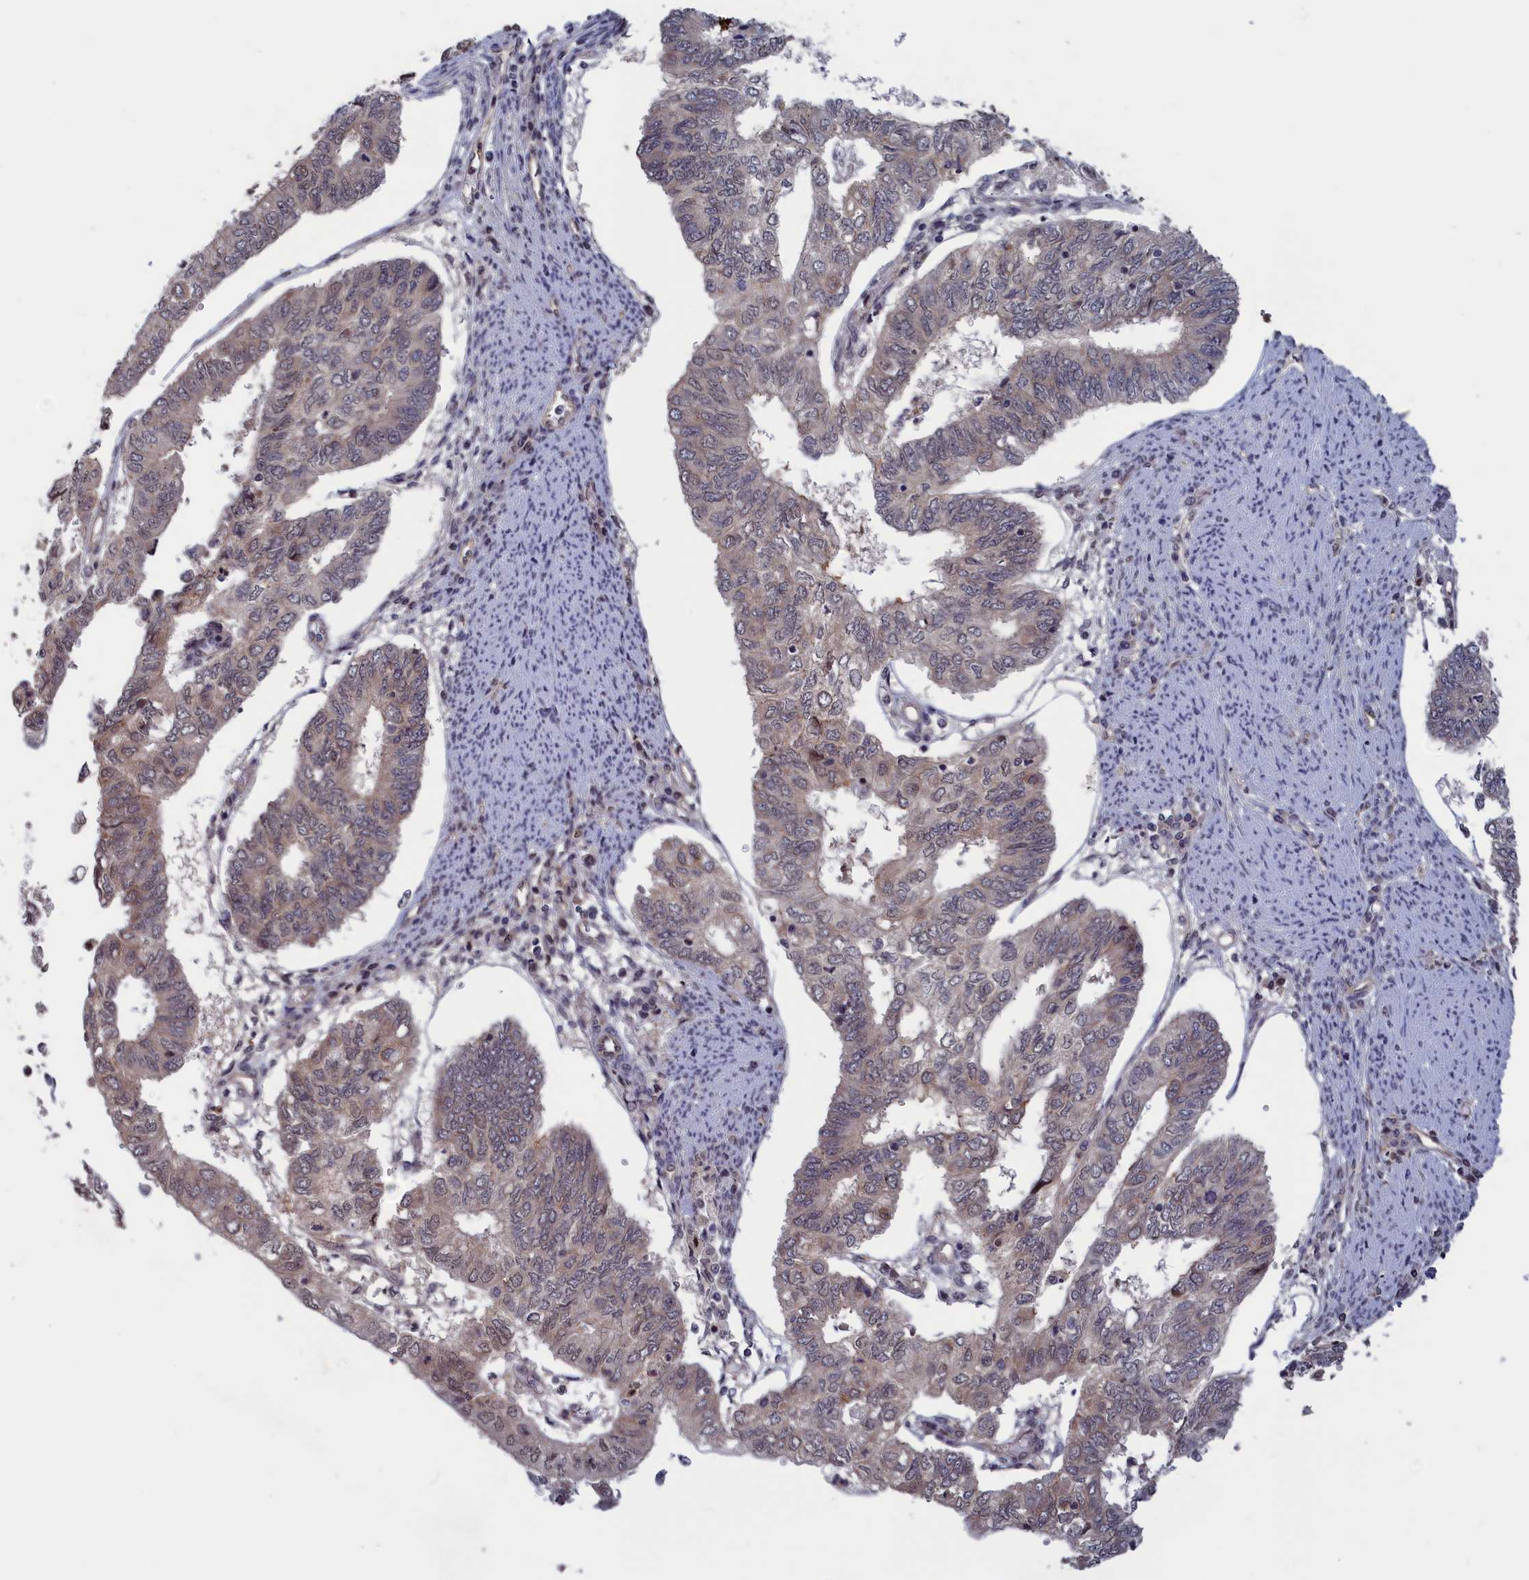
{"staining": {"intensity": "weak", "quantity": "<25%", "location": "nuclear"}, "tissue": "endometrial cancer", "cell_type": "Tumor cells", "image_type": "cancer", "snomed": [{"axis": "morphology", "description": "Adenocarcinoma, NOS"}, {"axis": "topography", "description": "Endometrium"}], "caption": "Immunohistochemical staining of human adenocarcinoma (endometrial) shows no significant positivity in tumor cells. (Stains: DAB IHC with hematoxylin counter stain, Microscopy: brightfield microscopy at high magnification).", "gene": "PLP2", "patient": {"sex": "female", "age": 68}}